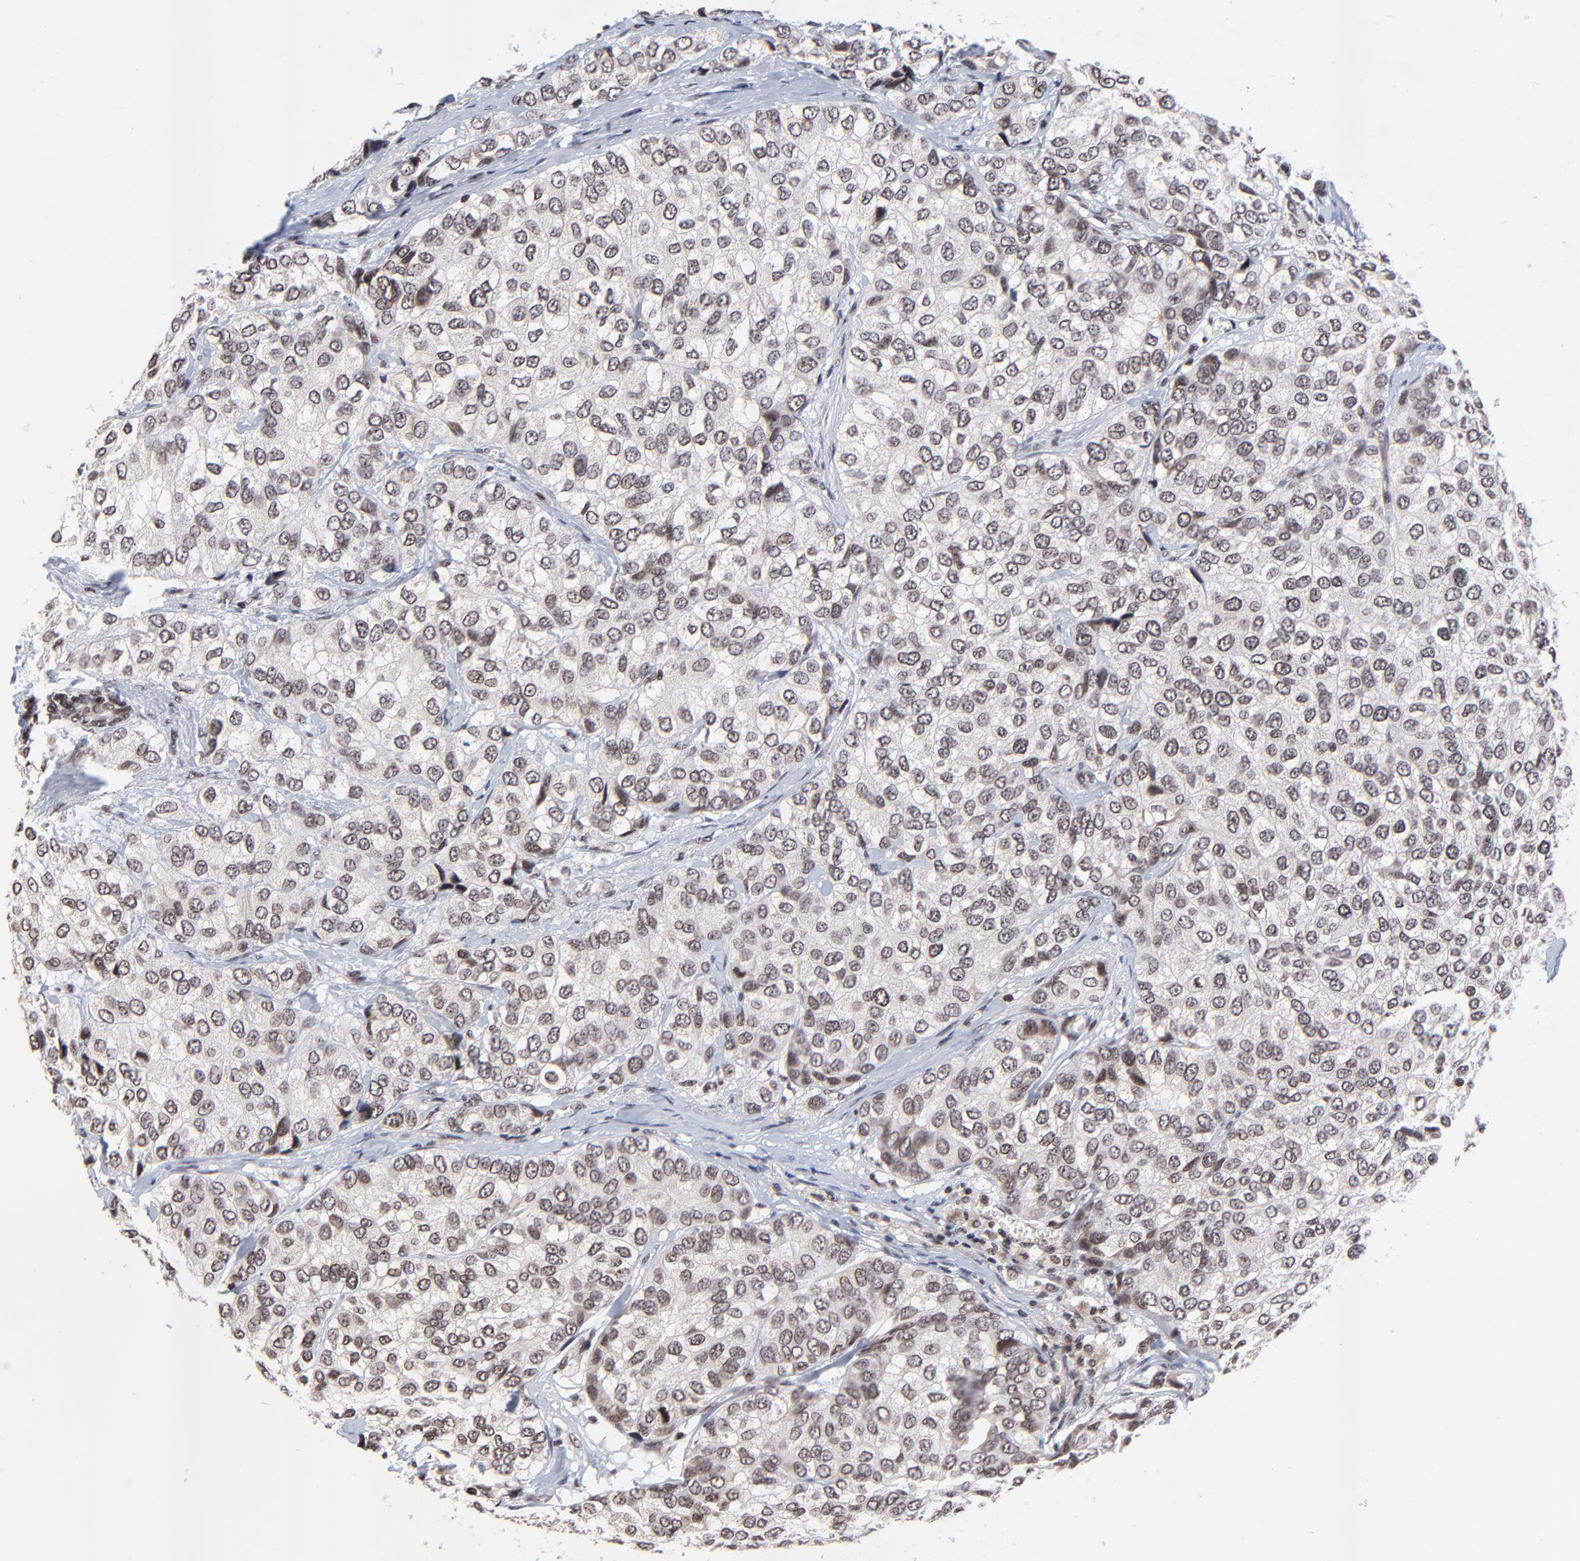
{"staining": {"intensity": "weak", "quantity": ">75%", "location": "cytoplasmic/membranous,nuclear"}, "tissue": "breast cancer", "cell_type": "Tumor cells", "image_type": "cancer", "snomed": [{"axis": "morphology", "description": "Duct carcinoma"}, {"axis": "topography", "description": "Breast"}], "caption": "Tumor cells display weak cytoplasmic/membranous and nuclear staining in approximately >75% of cells in breast cancer (intraductal carcinoma). The staining is performed using DAB (3,3'-diaminobenzidine) brown chromogen to label protein expression. The nuclei are counter-stained blue using hematoxylin.", "gene": "ZNF777", "patient": {"sex": "female", "age": 68}}